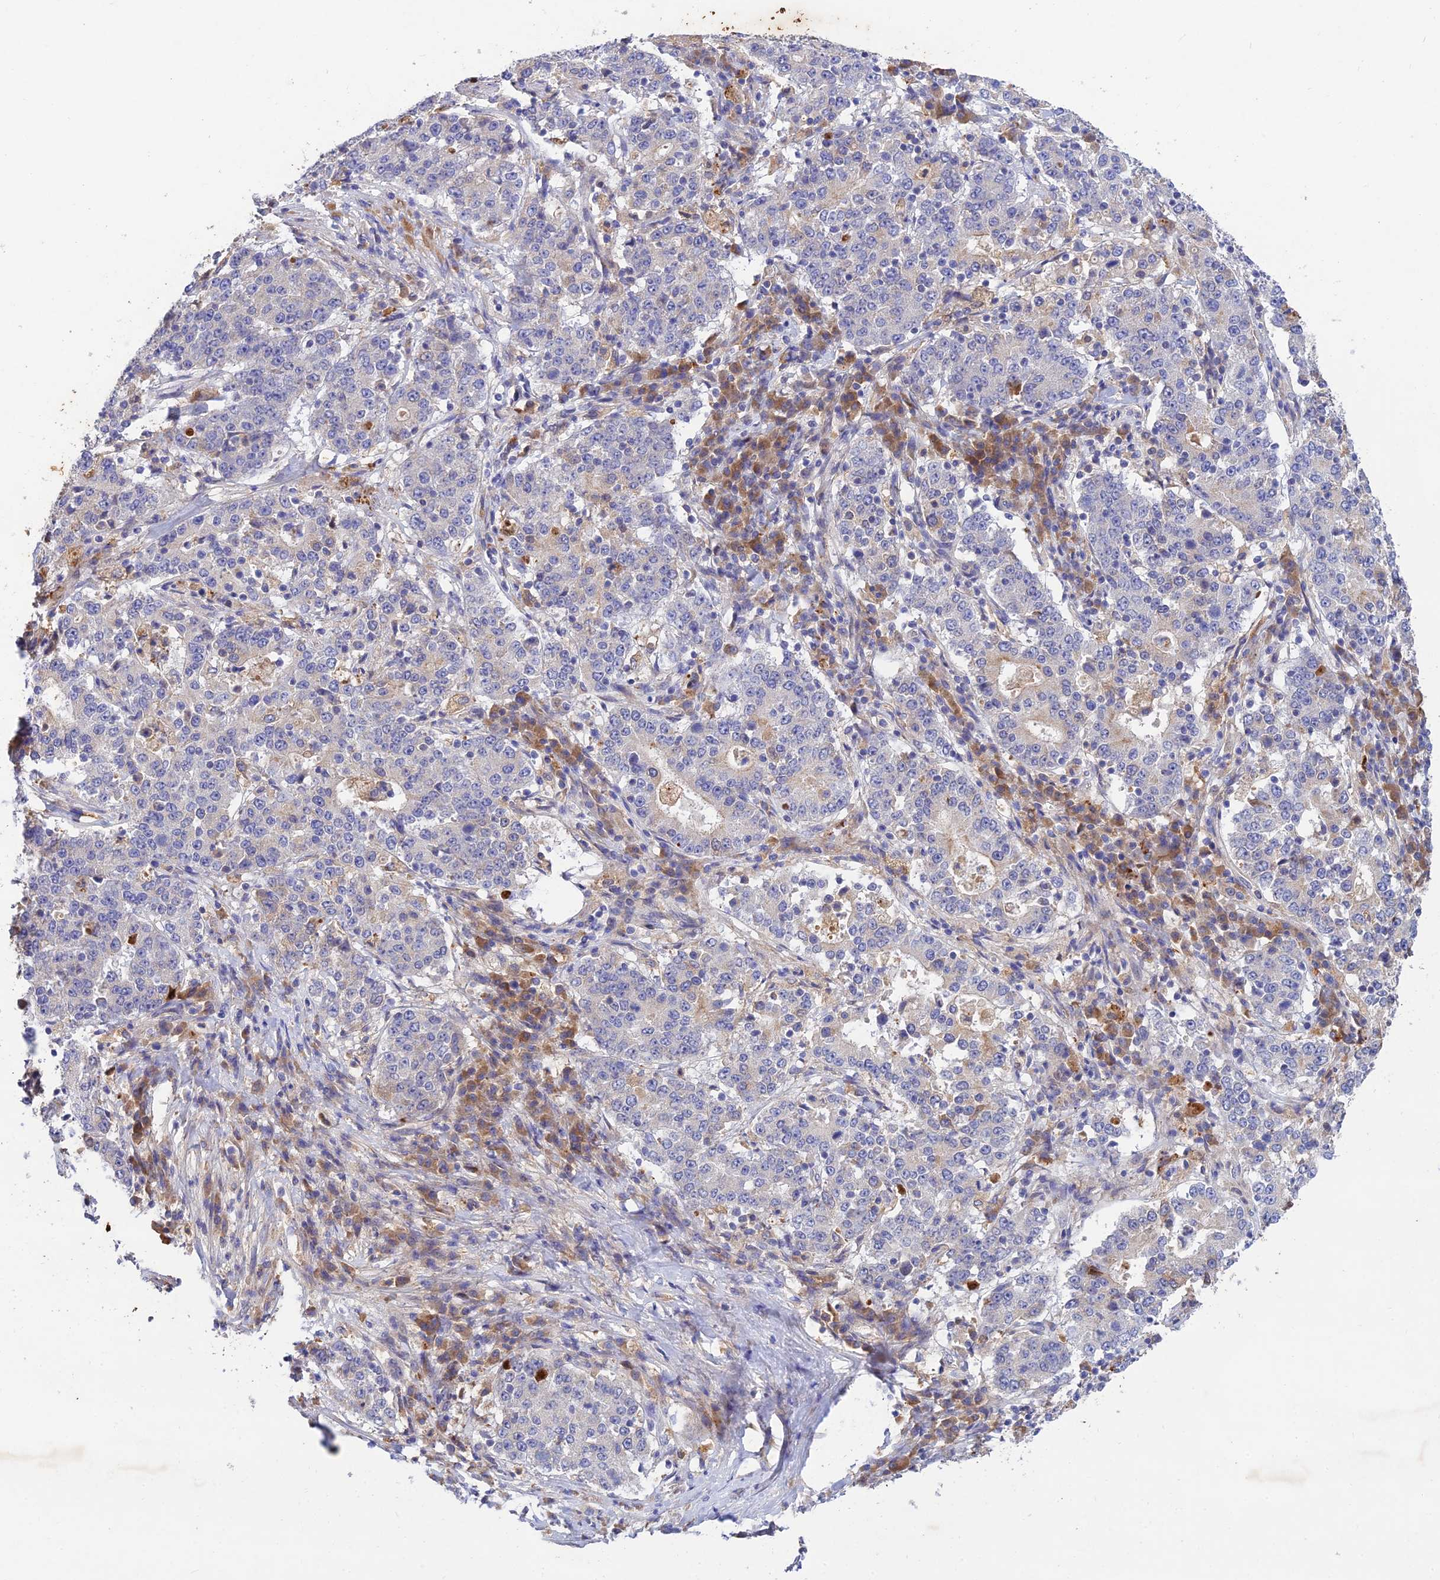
{"staining": {"intensity": "negative", "quantity": "none", "location": "none"}, "tissue": "stomach cancer", "cell_type": "Tumor cells", "image_type": "cancer", "snomed": [{"axis": "morphology", "description": "Adenocarcinoma, NOS"}, {"axis": "topography", "description": "Stomach"}], "caption": "High magnification brightfield microscopy of stomach adenocarcinoma stained with DAB (3,3'-diaminobenzidine) (brown) and counterstained with hematoxylin (blue): tumor cells show no significant expression.", "gene": "ACSM5", "patient": {"sex": "male", "age": 59}}